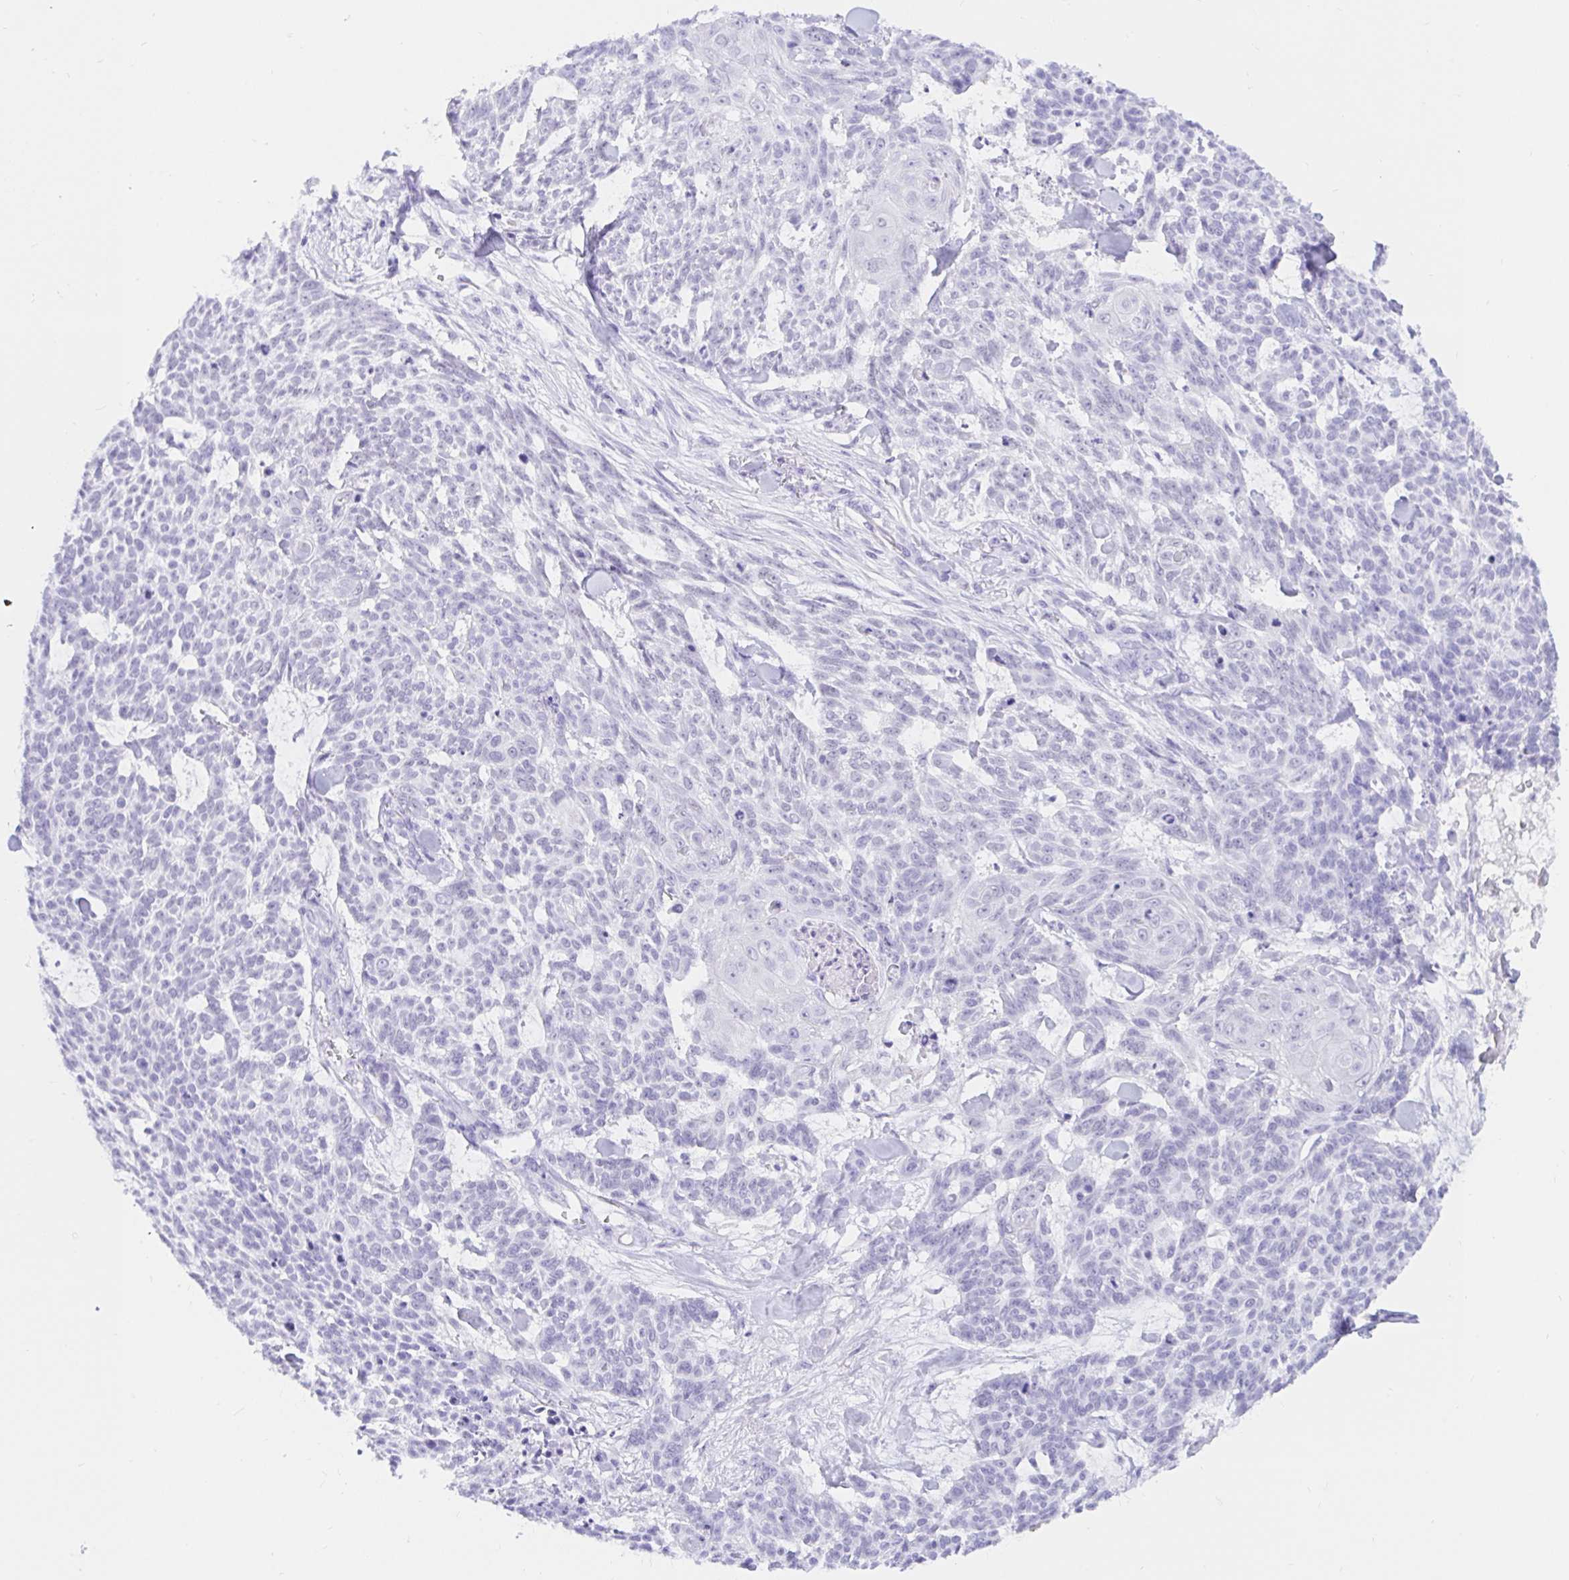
{"staining": {"intensity": "negative", "quantity": "none", "location": "none"}, "tissue": "skin cancer", "cell_type": "Tumor cells", "image_type": "cancer", "snomed": [{"axis": "morphology", "description": "Basal cell carcinoma"}, {"axis": "topography", "description": "Skin"}], "caption": "This is a micrograph of immunohistochemistry (IHC) staining of skin cancer, which shows no expression in tumor cells.", "gene": "OR6T1", "patient": {"sex": "female", "age": 93}}